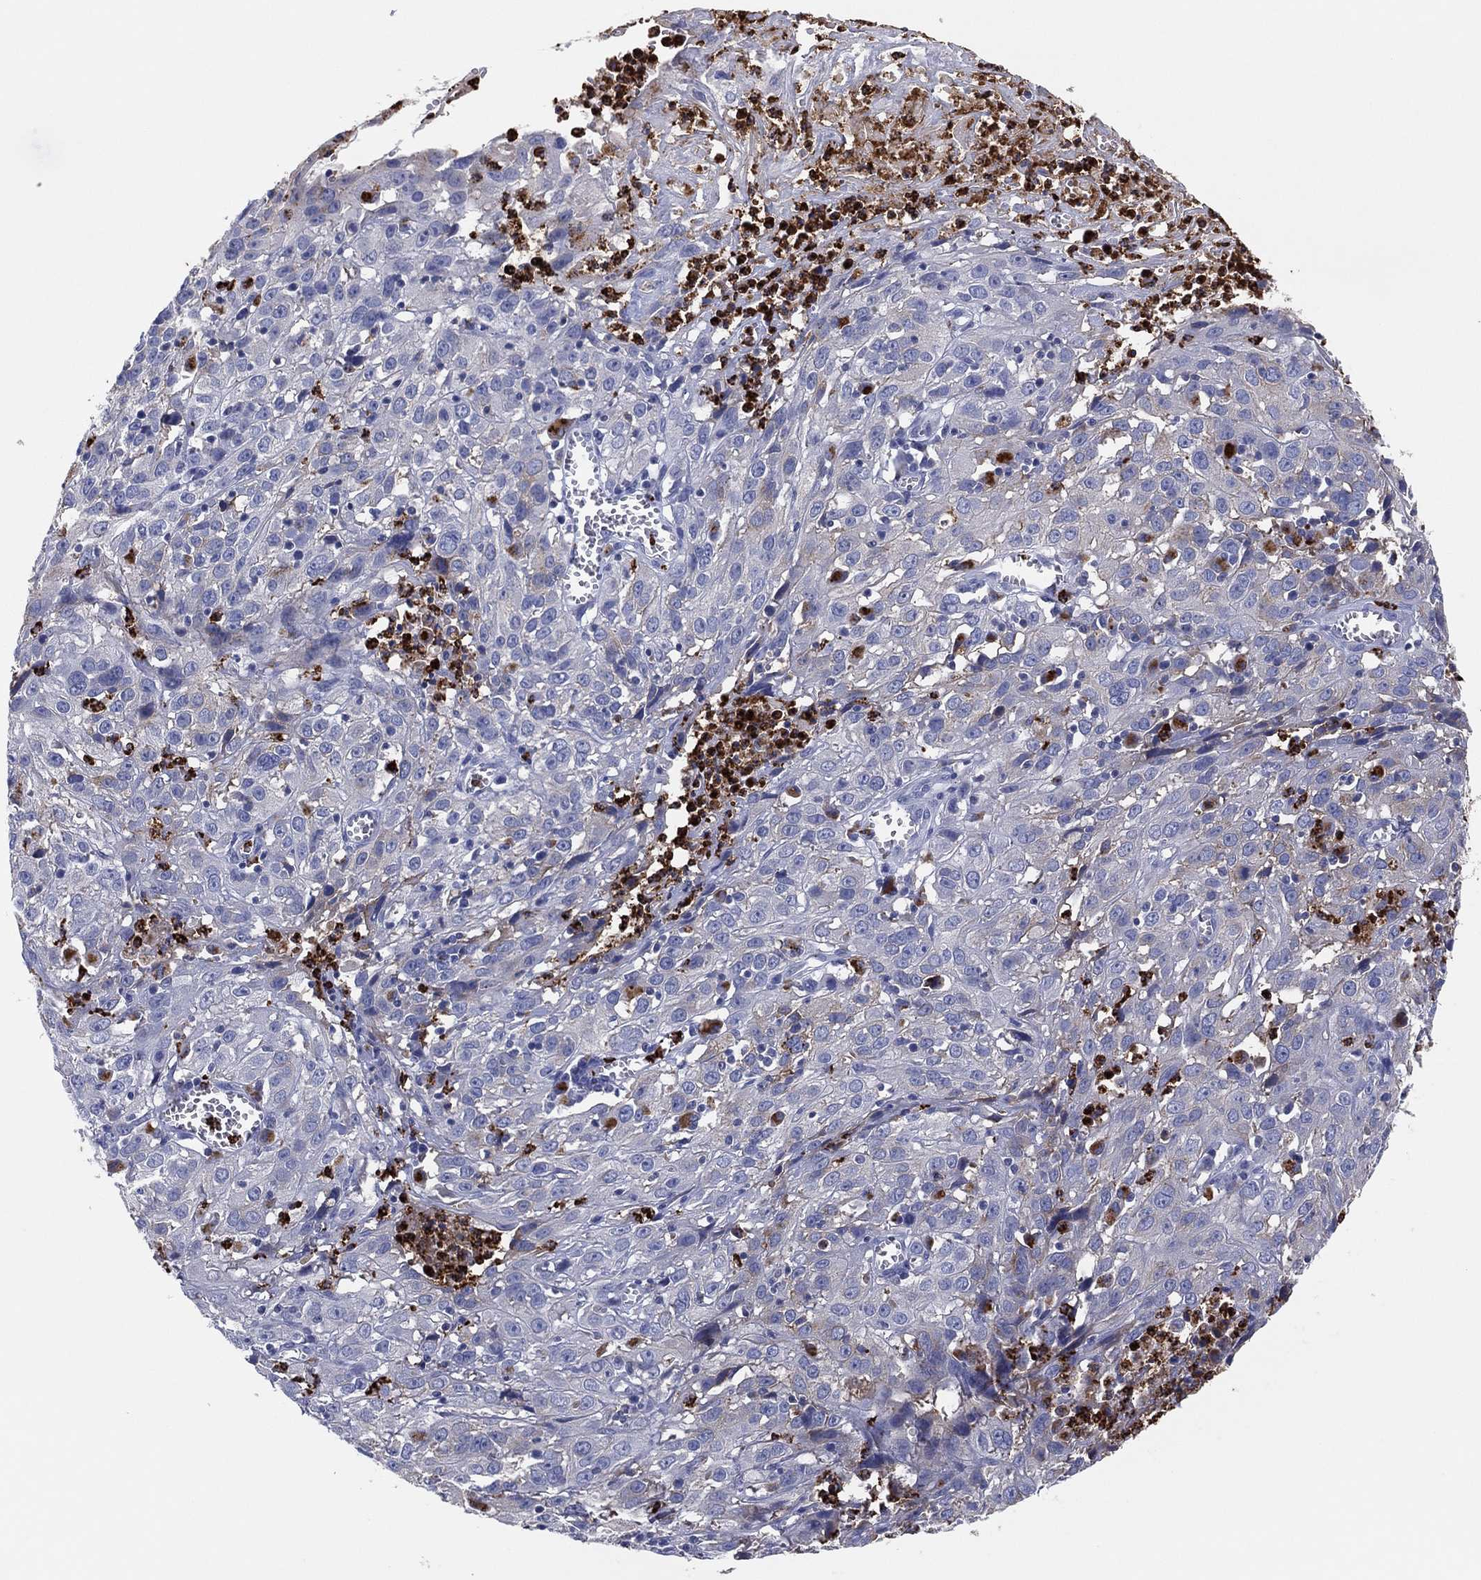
{"staining": {"intensity": "negative", "quantity": "none", "location": "none"}, "tissue": "cervical cancer", "cell_type": "Tumor cells", "image_type": "cancer", "snomed": [{"axis": "morphology", "description": "Squamous cell carcinoma, NOS"}, {"axis": "topography", "description": "Cervix"}], "caption": "A micrograph of human cervical cancer is negative for staining in tumor cells.", "gene": "PLAC8", "patient": {"sex": "female", "age": 32}}